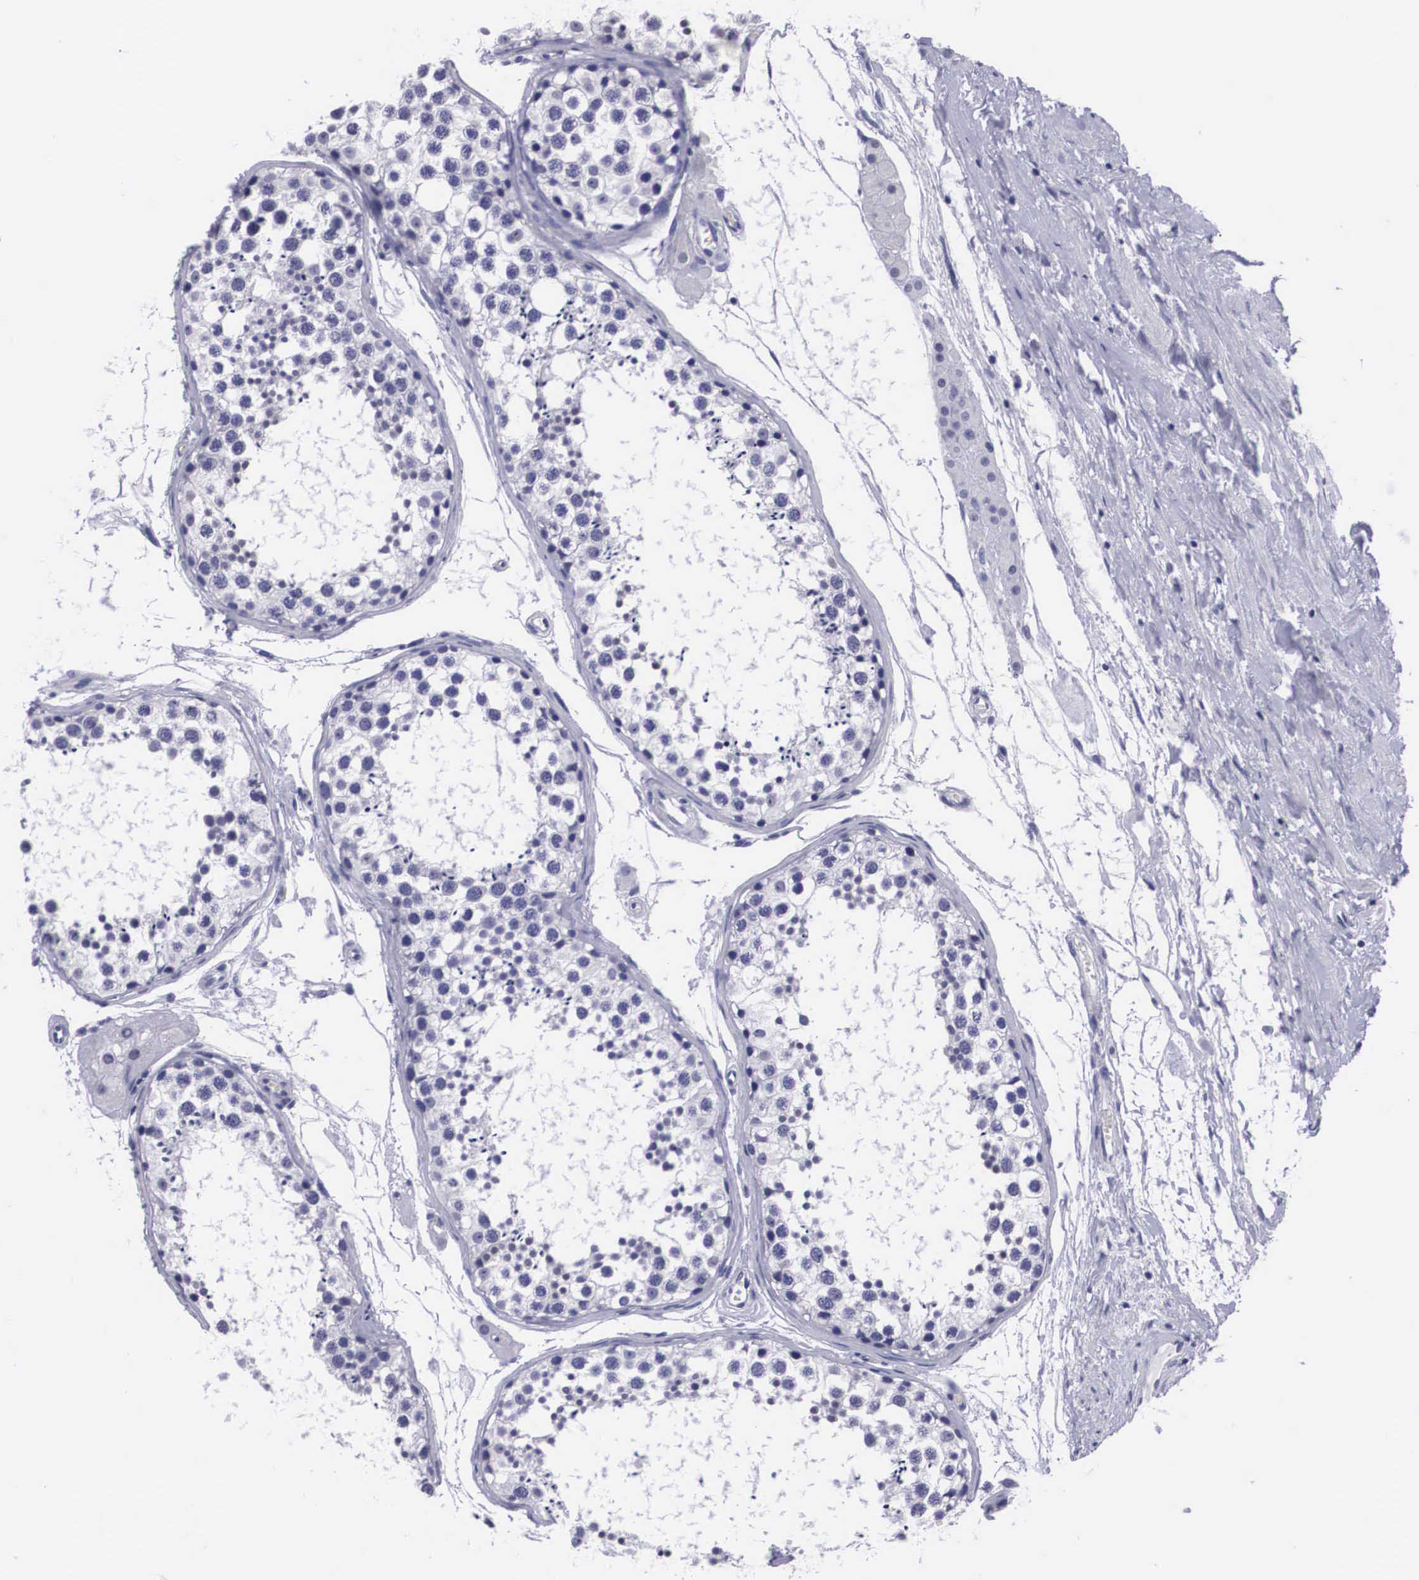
{"staining": {"intensity": "negative", "quantity": "none", "location": "none"}, "tissue": "testis", "cell_type": "Cells in seminiferous ducts", "image_type": "normal", "snomed": [{"axis": "morphology", "description": "Normal tissue, NOS"}, {"axis": "topography", "description": "Testis"}], "caption": "Immunohistochemistry (IHC) micrograph of benign testis: testis stained with DAB (3,3'-diaminobenzidine) exhibits no significant protein staining in cells in seminiferous ducts. Brightfield microscopy of IHC stained with DAB (brown) and hematoxylin (blue), captured at high magnification.", "gene": "C22orf31", "patient": {"sex": "male", "age": 57}}